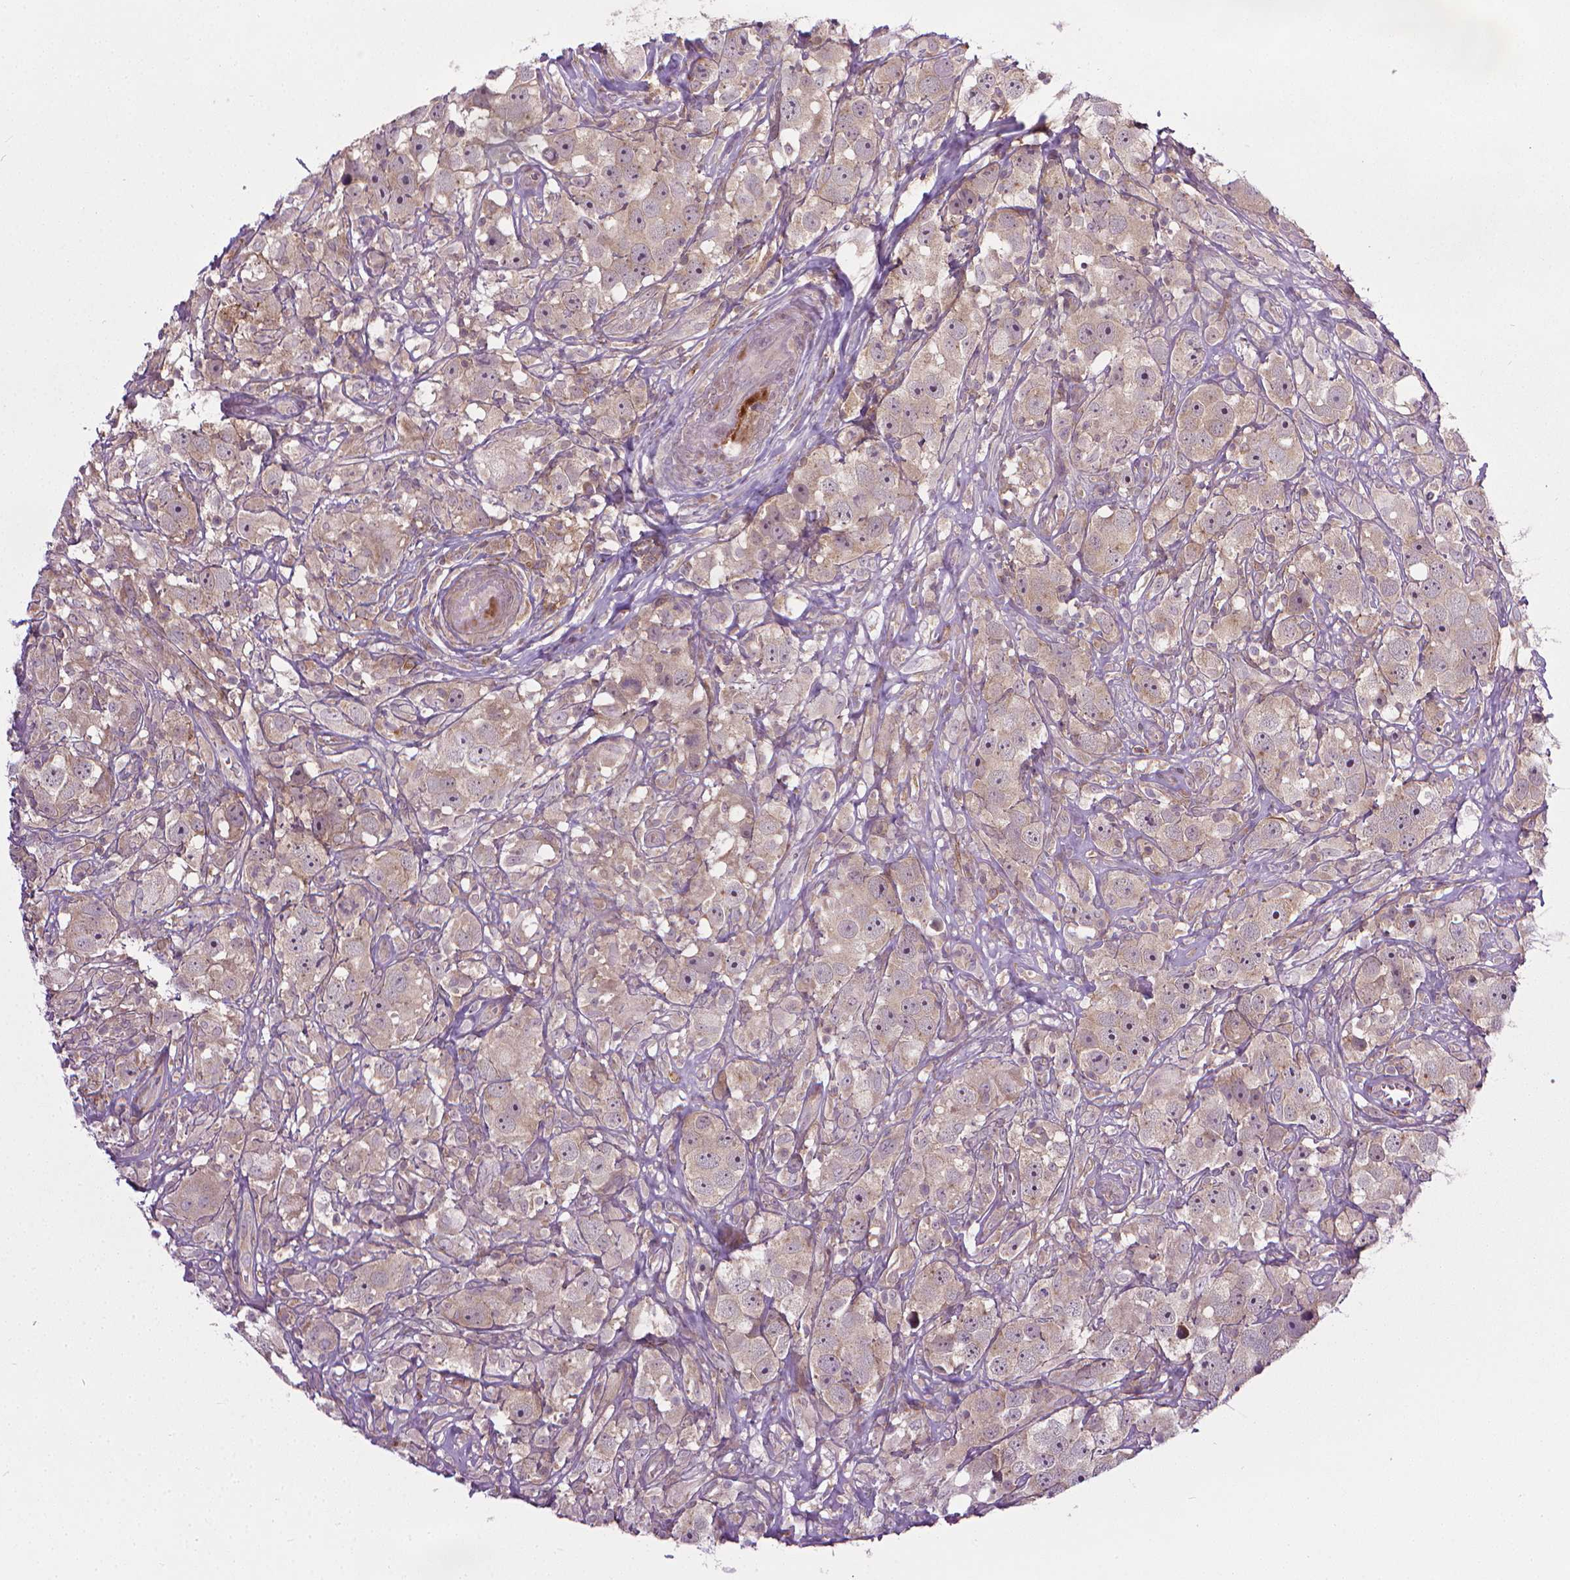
{"staining": {"intensity": "weak", "quantity": "25%-75%", "location": "cytoplasmic/membranous"}, "tissue": "testis cancer", "cell_type": "Tumor cells", "image_type": "cancer", "snomed": [{"axis": "morphology", "description": "Seminoma, NOS"}, {"axis": "topography", "description": "Testis"}], "caption": "A histopathology image showing weak cytoplasmic/membranous expression in approximately 25%-75% of tumor cells in seminoma (testis), as visualized by brown immunohistochemical staining.", "gene": "PRAG1", "patient": {"sex": "male", "age": 49}}